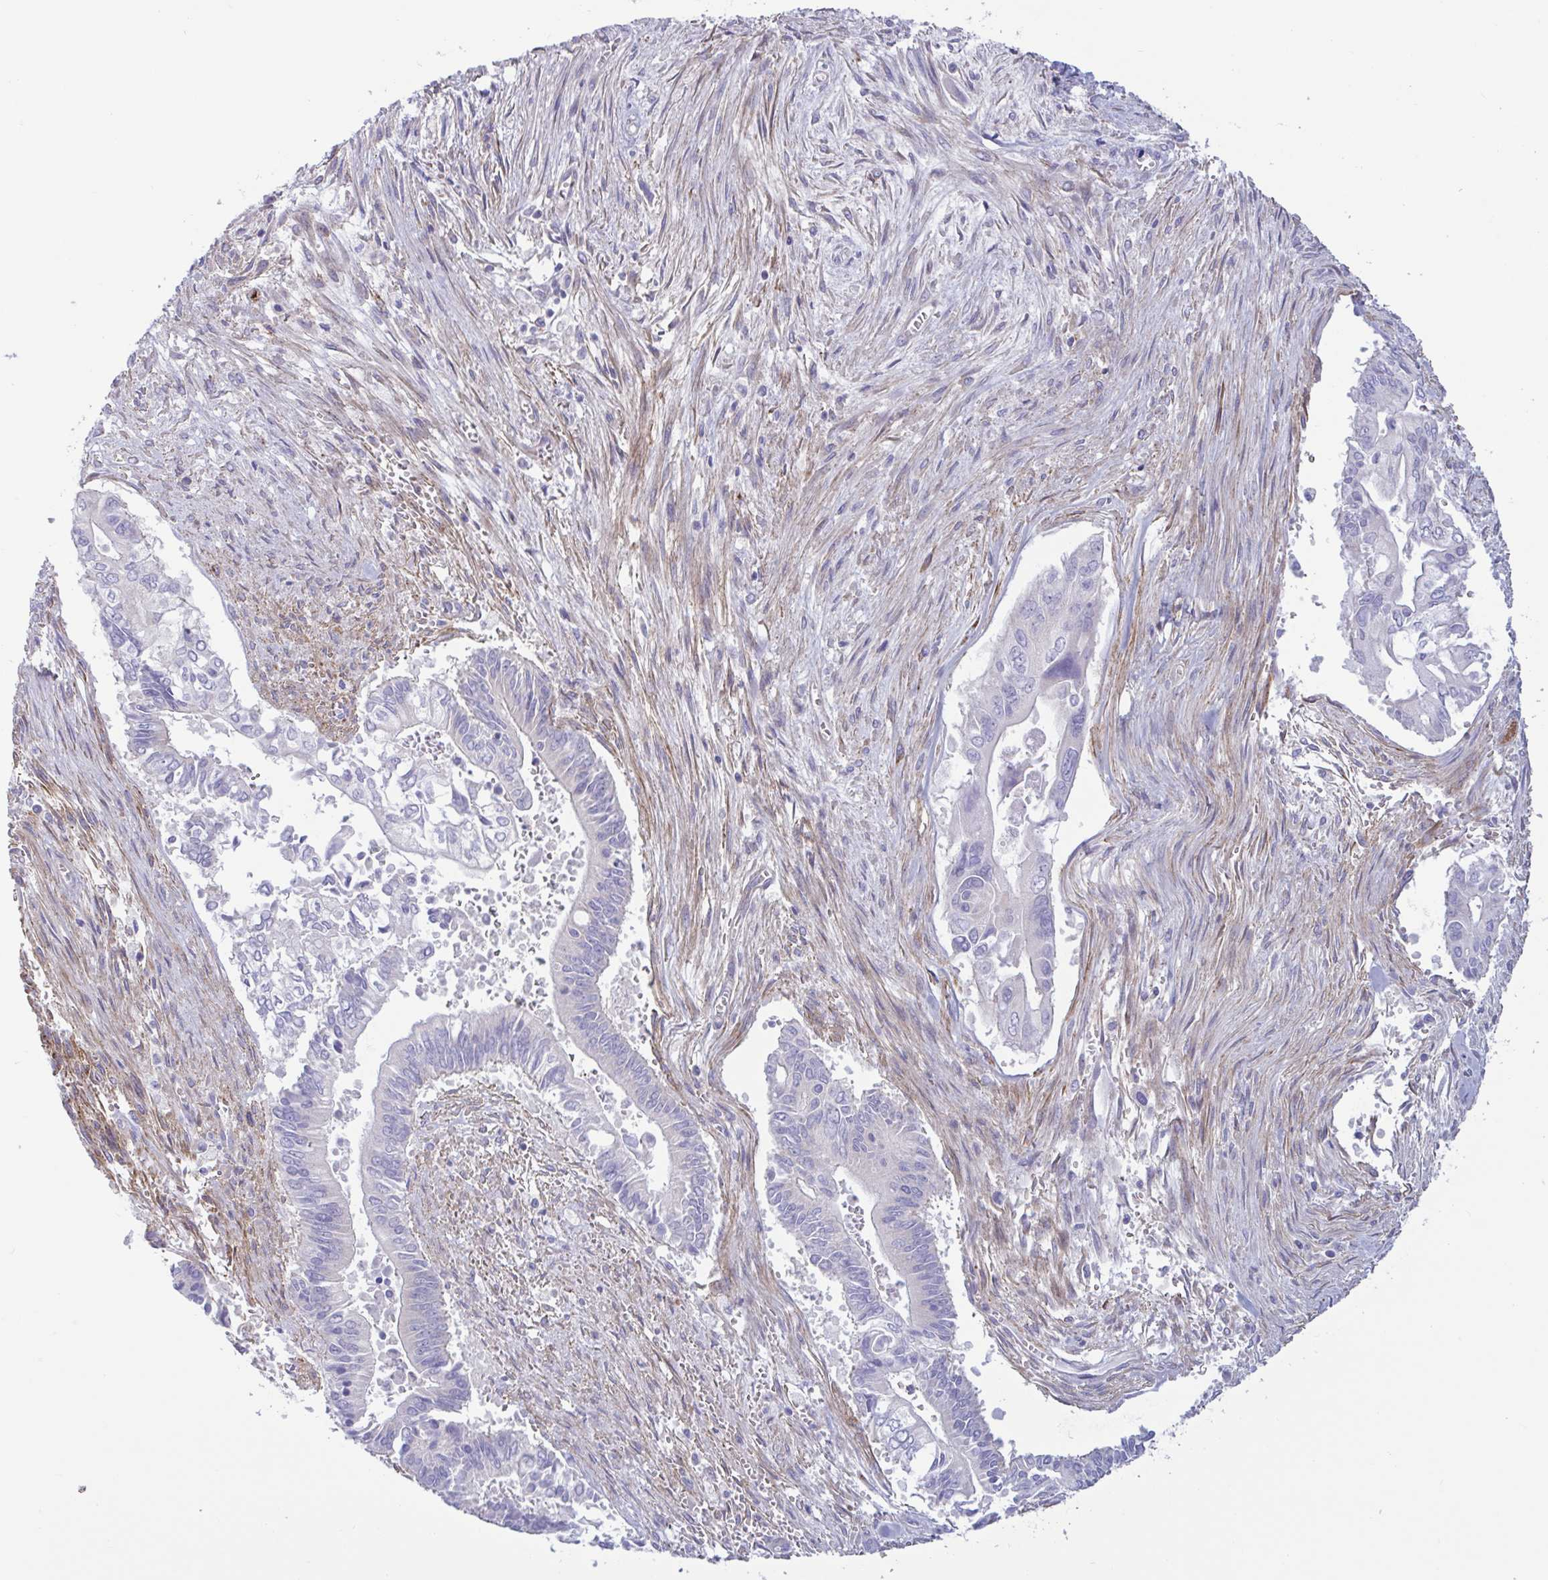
{"staining": {"intensity": "negative", "quantity": "none", "location": "none"}, "tissue": "pancreatic cancer", "cell_type": "Tumor cells", "image_type": "cancer", "snomed": [{"axis": "morphology", "description": "Adenocarcinoma, NOS"}, {"axis": "topography", "description": "Pancreas"}], "caption": "High power microscopy photomicrograph of an IHC image of pancreatic cancer, revealing no significant staining in tumor cells.", "gene": "OXLD1", "patient": {"sex": "male", "age": 68}}